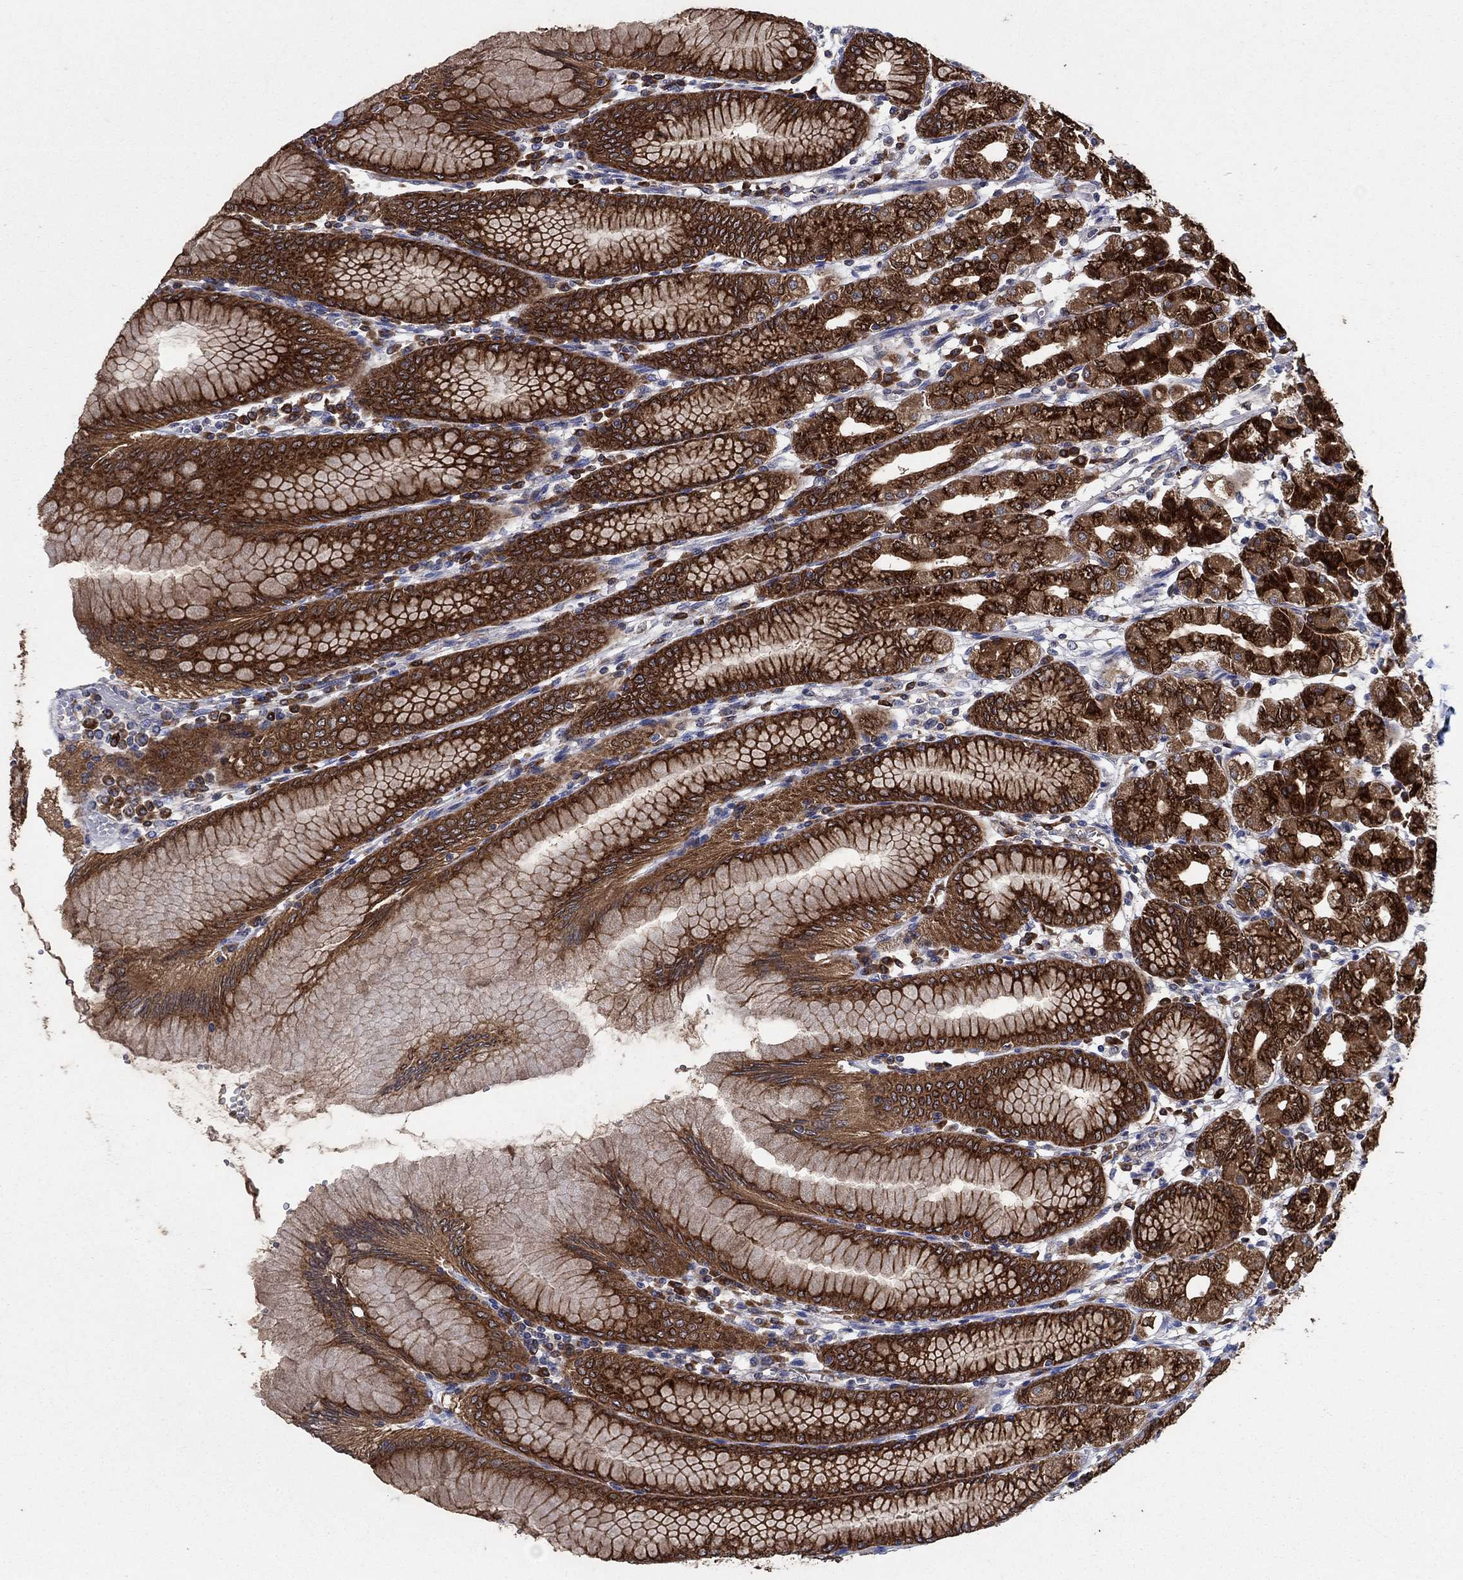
{"staining": {"intensity": "strong", "quantity": ">75%", "location": "cytoplasmic/membranous"}, "tissue": "stomach", "cell_type": "Glandular cells", "image_type": "normal", "snomed": [{"axis": "morphology", "description": "Normal tissue, NOS"}, {"axis": "topography", "description": "Skeletal muscle"}, {"axis": "topography", "description": "Stomach"}], "caption": "IHC histopathology image of benign stomach stained for a protein (brown), which exhibits high levels of strong cytoplasmic/membranous positivity in about >75% of glandular cells.", "gene": "HID1", "patient": {"sex": "female", "age": 57}}